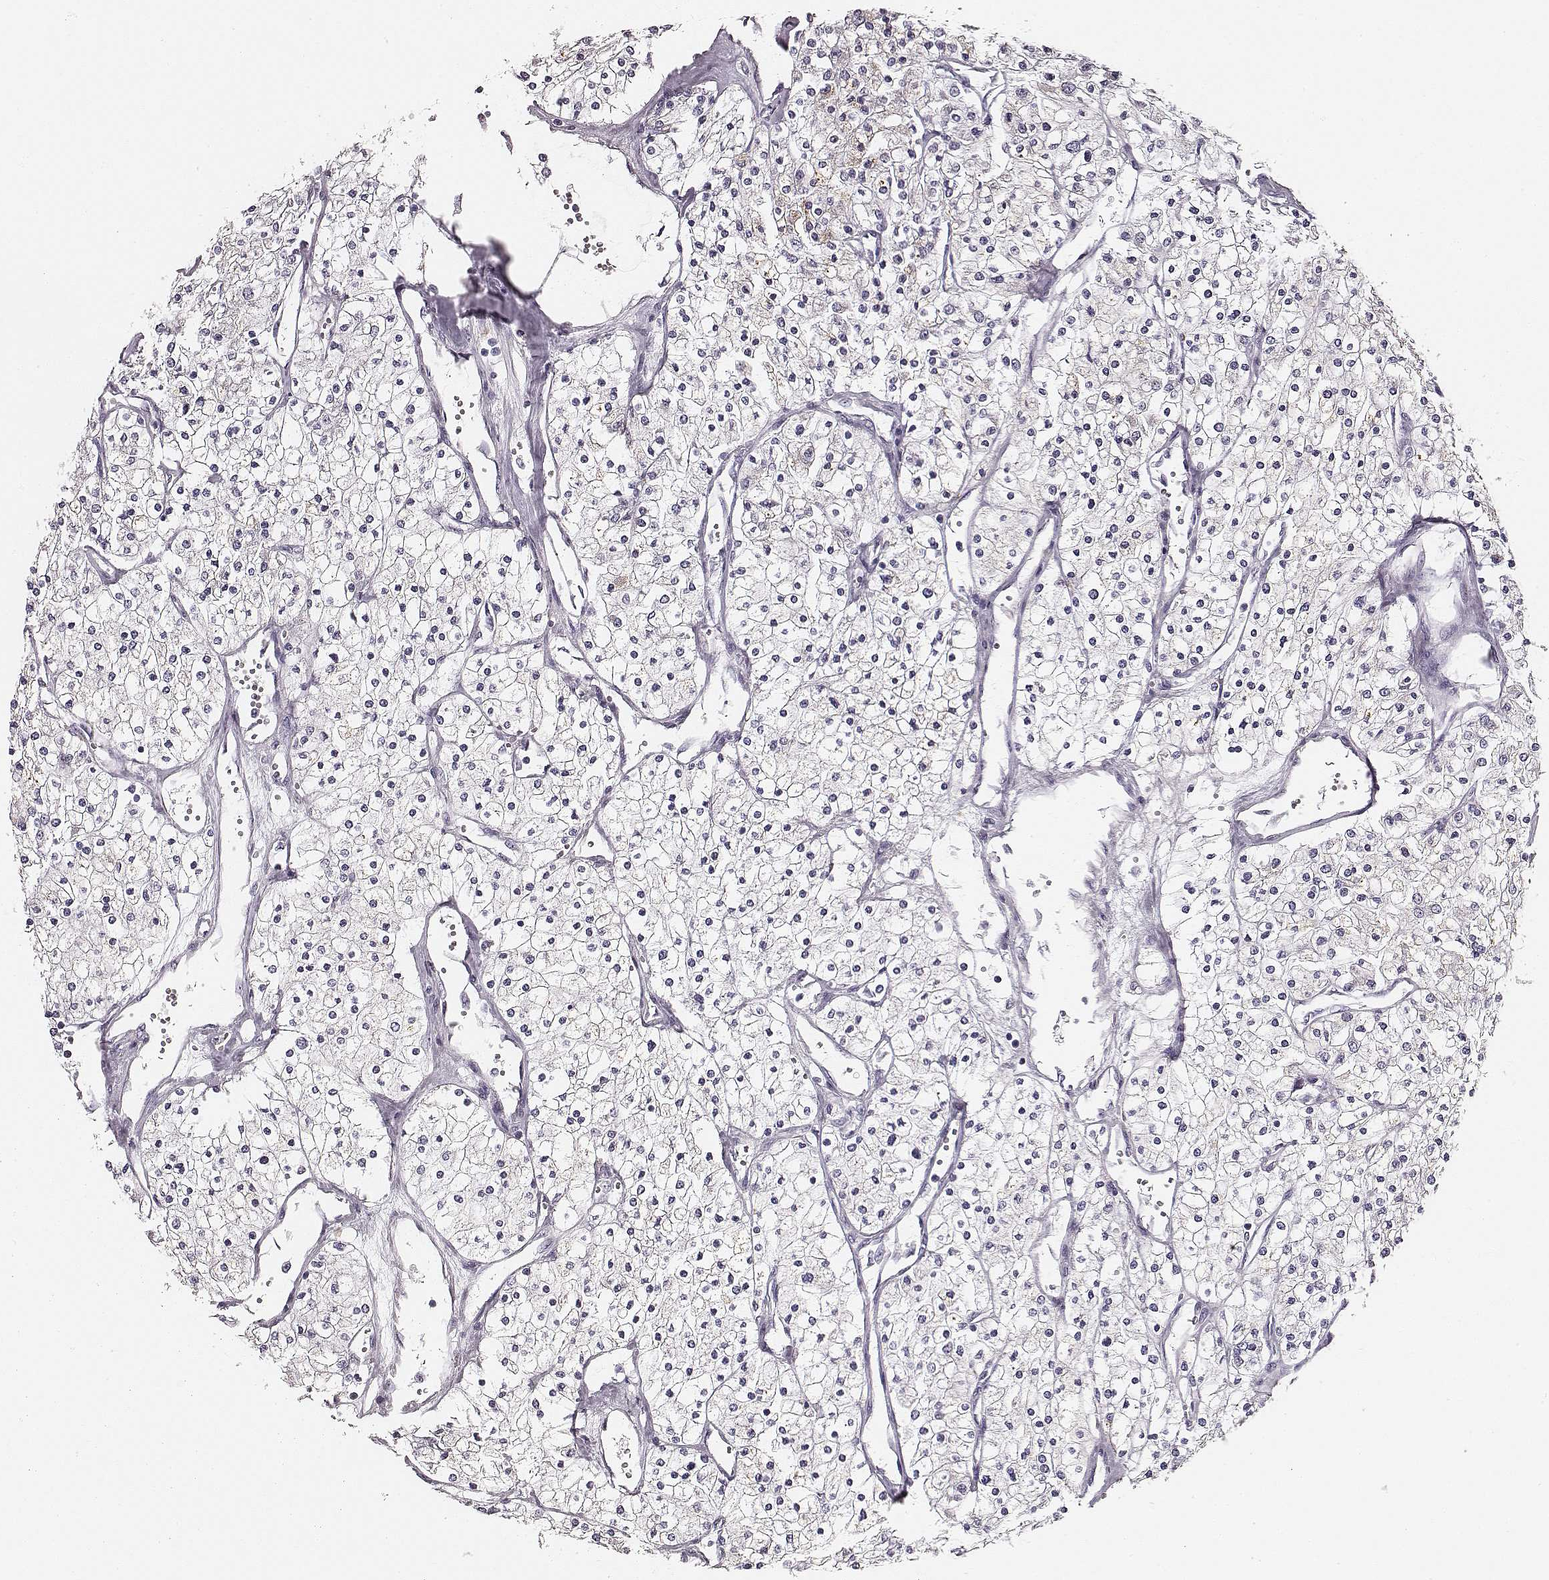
{"staining": {"intensity": "negative", "quantity": "none", "location": "none"}, "tissue": "renal cancer", "cell_type": "Tumor cells", "image_type": "cancer", "snomed": [{"axis": "morphology", "description": "Adenocarcinoma, NOS"}, {"axis": "topography", "description": "Kidney"}], "caption": "Human adenocarcinoma (renal) stained for a protein using immunohistochemistry (IHC) demonstrates no expression in tumor cells.", "gene": "UBL4B", "patient": {"sex": "male", "age": 80}}